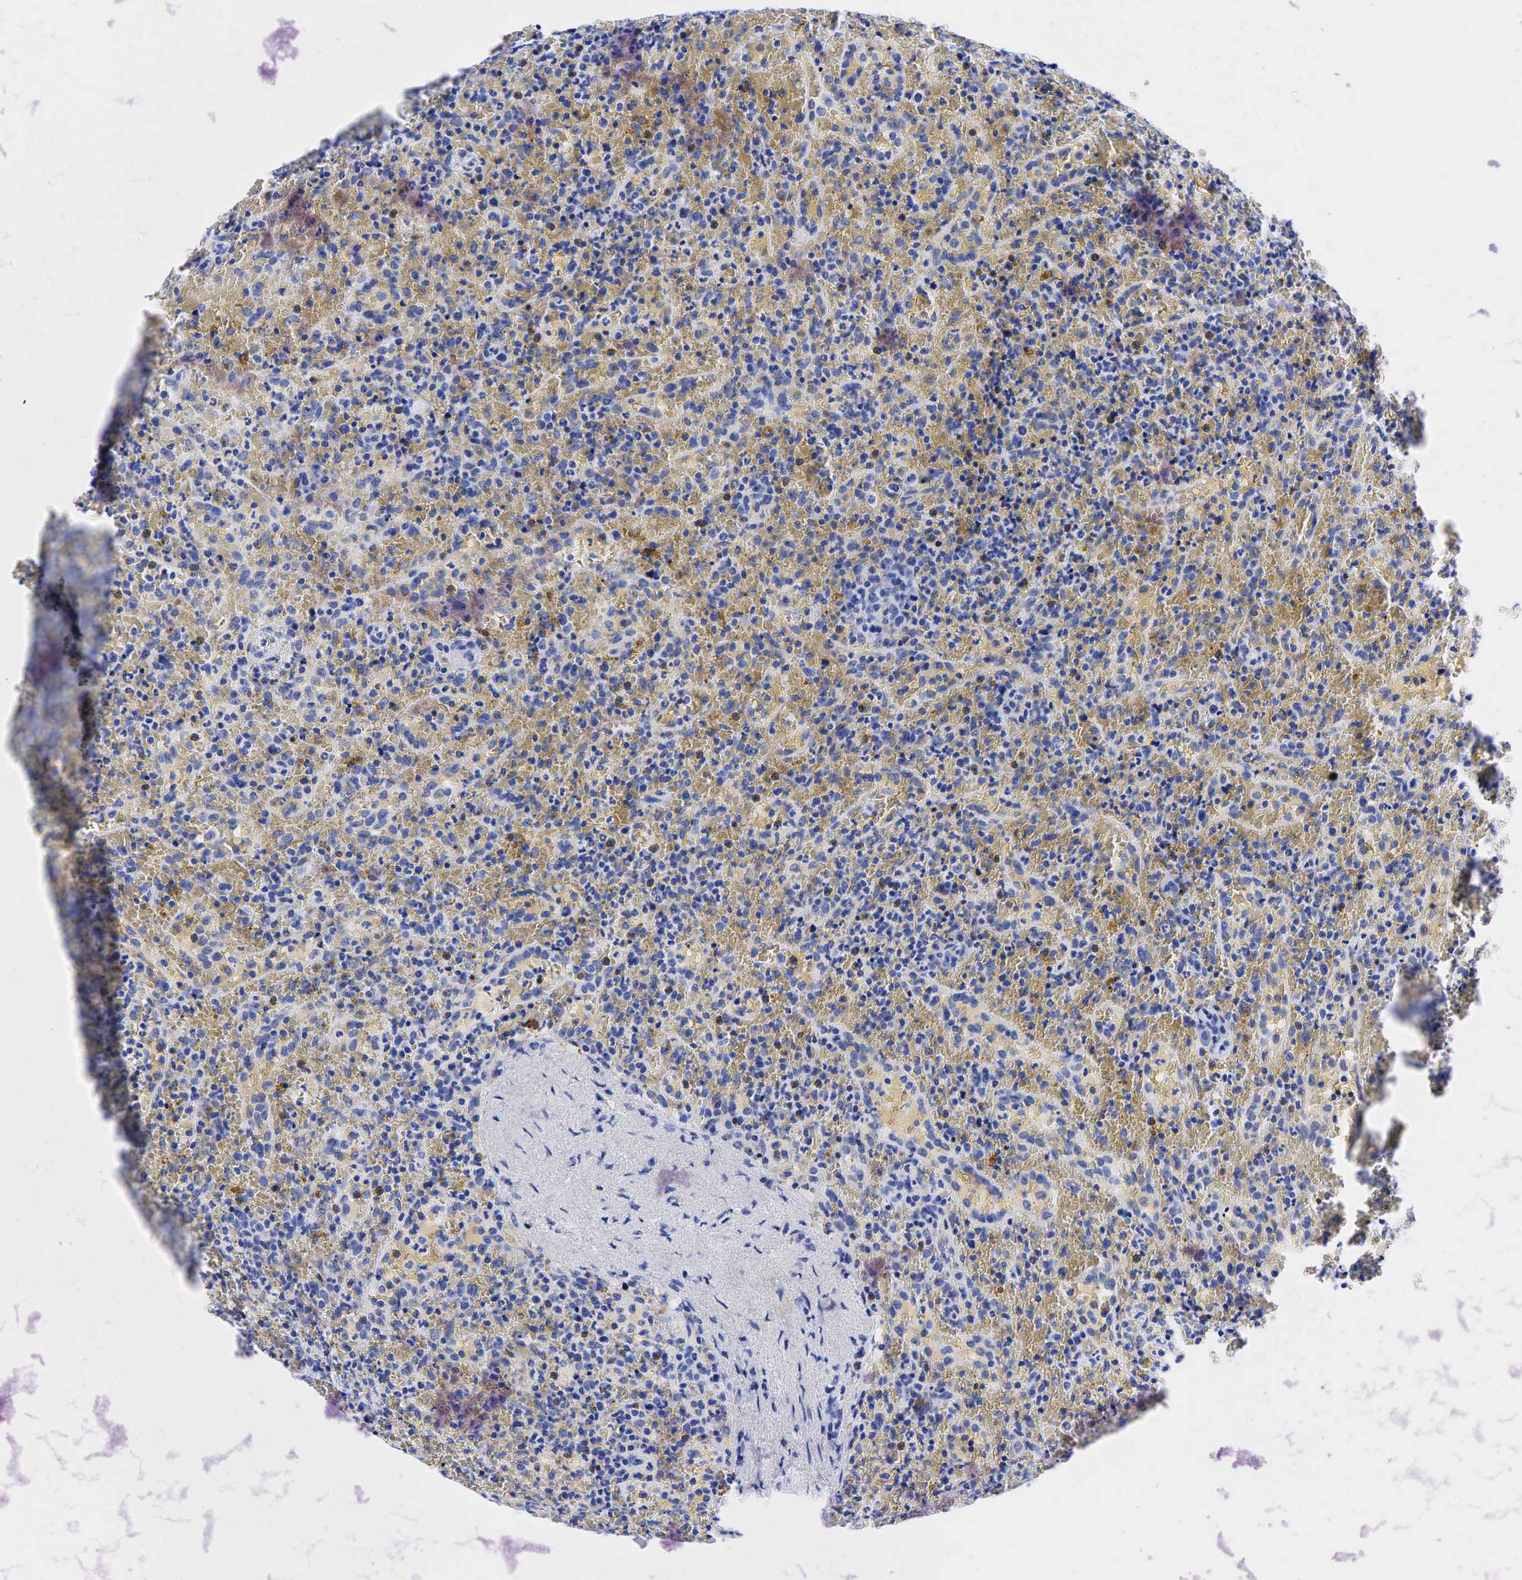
{"staining": {"intensity": "negative", "quantity": "none", "location": "none"}, "tissue": "lymphoma", "cell_type": "Tumor cells", "image_type": "cancer", "snomed": [{"axis": "morphology", "description": "Malignant lymphoma, non-Hodgkin's type, High grade"}, {"axis": "topography", "description": "Spleen"}, {"axis": "topography", "description": "Lymph node"}], "caption": "IHC image of human malignant lymphoma, non-Hodgkin's type (high-grade) stained for a protein (brown), which exhibits no staining in tumor cells. Brightfield microscopy of immunohistochemistry stained with DAB (brown) and hematoxylin (blue), captured at high magnification.", "gene": "KRT19", "patient": {"sex": "female", "age": 70}}